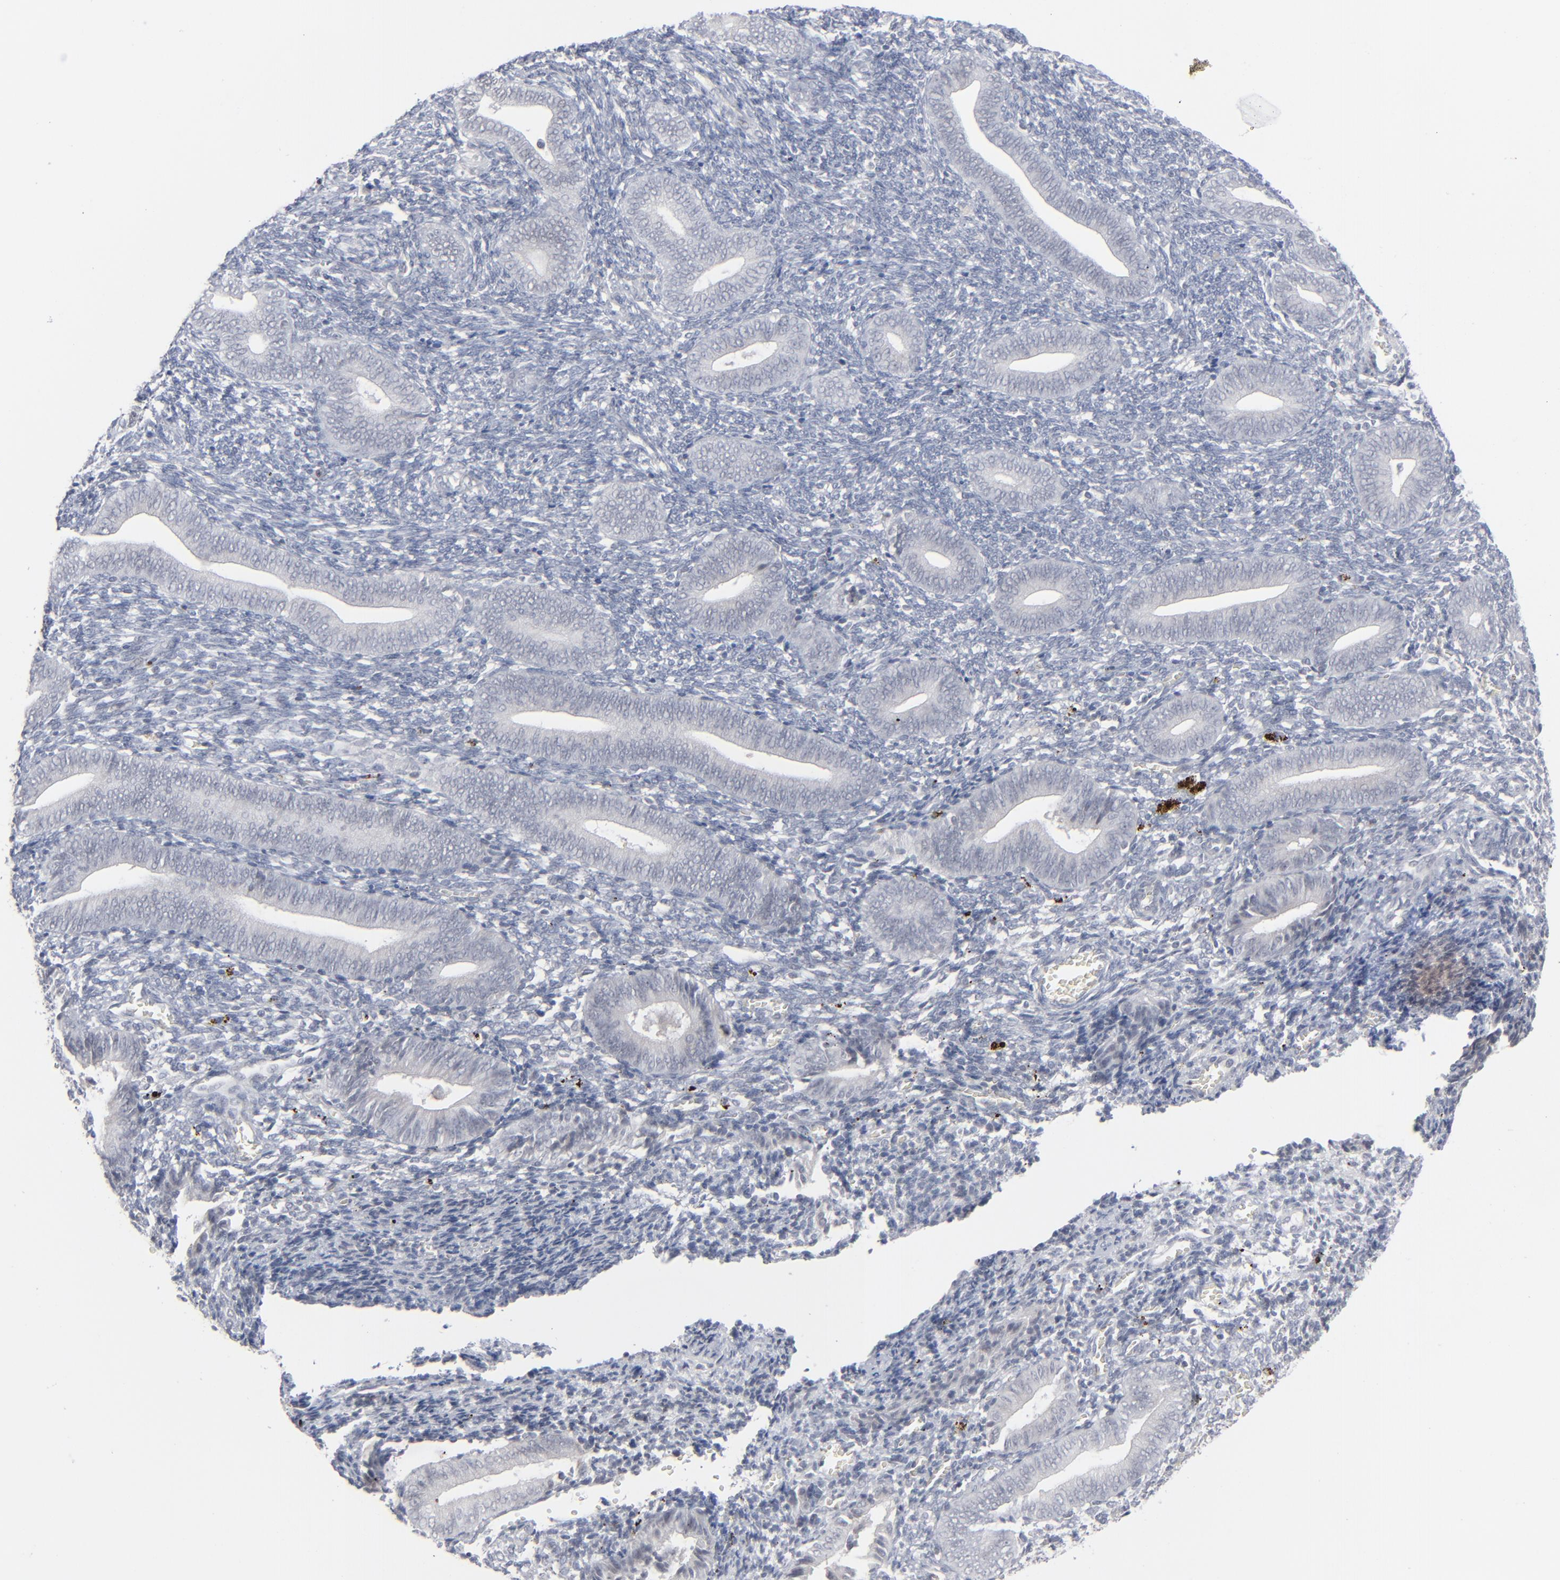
{"staining": {"intensity": "negative", "quantity": "none", "location": "none"}, "tissue": "endometrium", "cell_type": "Cells in endometrial stroma", "image_type": "normal", "snomed": [{"axis": "morphology", "description": "Normal tissue, NOS"}, {"axis": "topography", "description": "Uterus"}, {"axis": "topography", "description": "Endometrium"}], "caption": "This is an immunohistochemistry micrograph of normal endometrium. There is no positivity in cells in endometrial stroma.", "gene": "POF1B", "patient": {"sex": "female", "age": 33}}